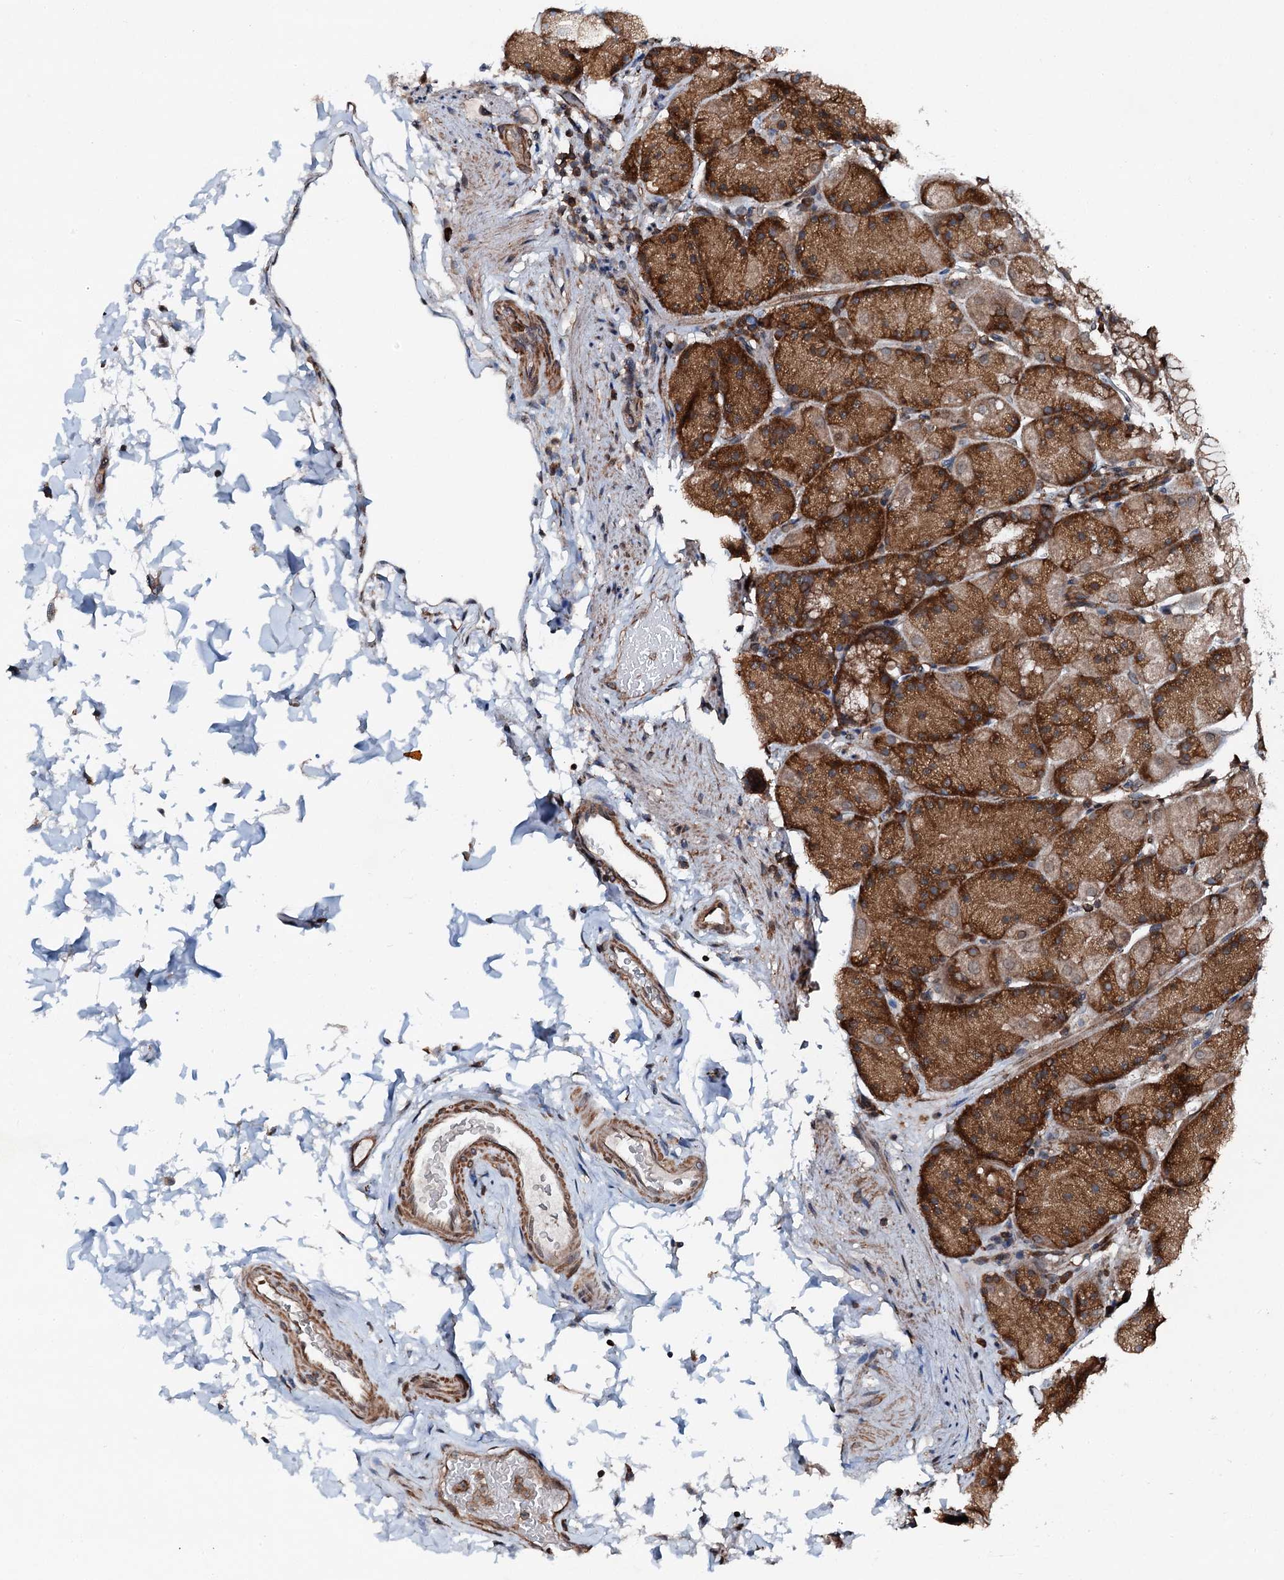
{"staining": {"intensity": "strong", "quantity": ">75%", "location": "cytoplasmic/membranous"}, "tissue": "stomach", "cell_type": "Glandular cells", "image_type": "normal", "snomed": [{"axis": "morphology", "description": "Normal tissue, NOS"}, {"axis": "topography", "description": "Stomach, upper"}, {"axis": "topography", "description": "Stomach, lower"}], "caption": "Protein expression analysis of normal stomach demonstrates strong cytoplasmic/membranous staining in approximately >75% of glandular cells. The protein is stained brown, and the nuclei are stained in blue (DAB (3,3'-diaminobenzidine) IHC with brightfield microscopy, high magnification).", "gene": "EDC4", "patient": {"sex": "male", "age": 67}}